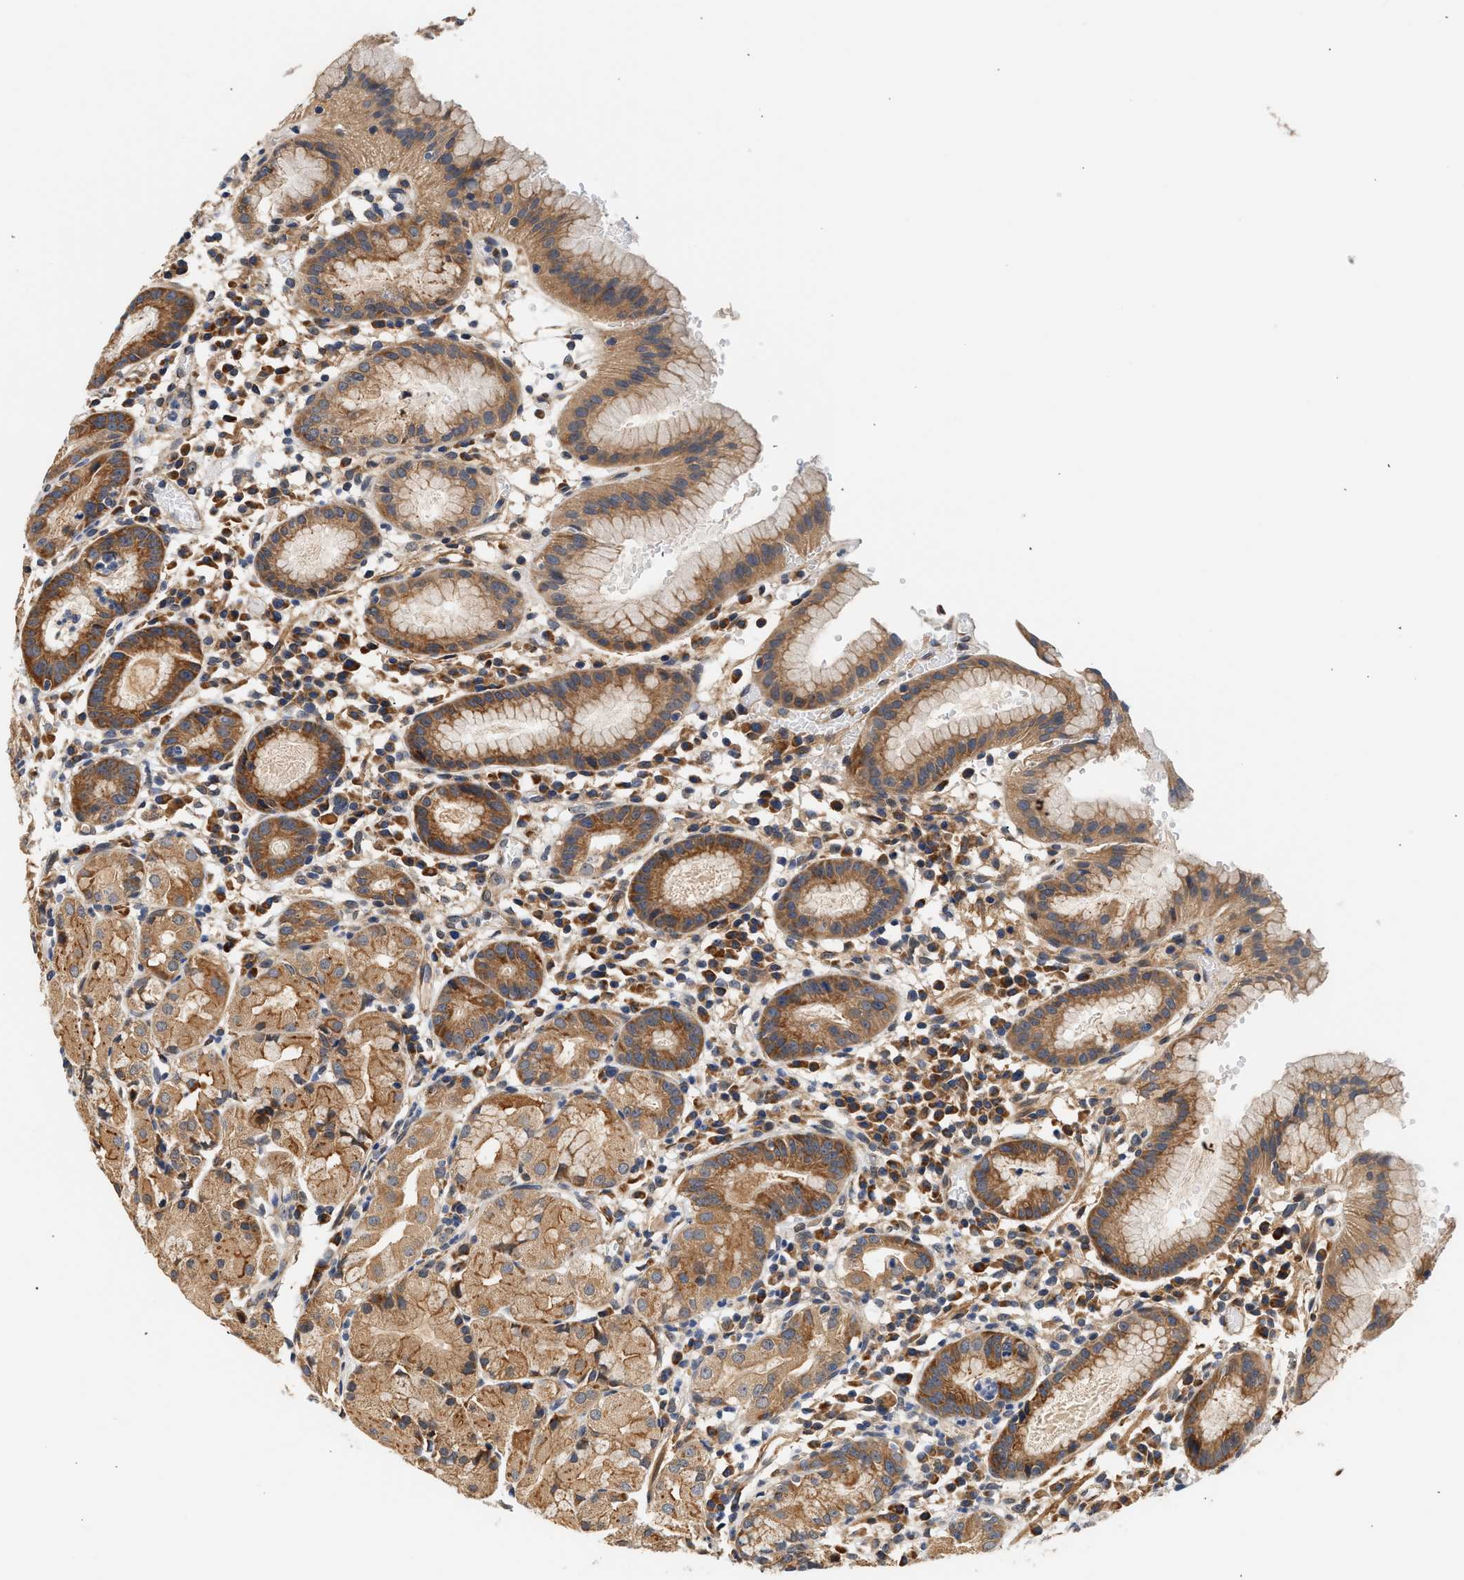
{"staining": {"intensity": "moderate", "quantity": ">75%", "location": "cytoplasmic/membranous"}, "tissue": "stomach", "cell_type": "Glandular cells", "image_type": "normal", "snomed": [{"axis": "morphology", "description": "Normal tissue, NOS"}, {"axis": "topography", "description": "Stomach"}, {"axis": "topography", "description": "Stomach, lower"}], "caption": "The micrograph shows immunohistochemical staining of unremarkable stomach. There is moderate cytoplasmic/membranous staining is appreciated in about >75% of glandular cells.", "gene": "POLG2", "patient": {"sex": "female", "age": 75}}